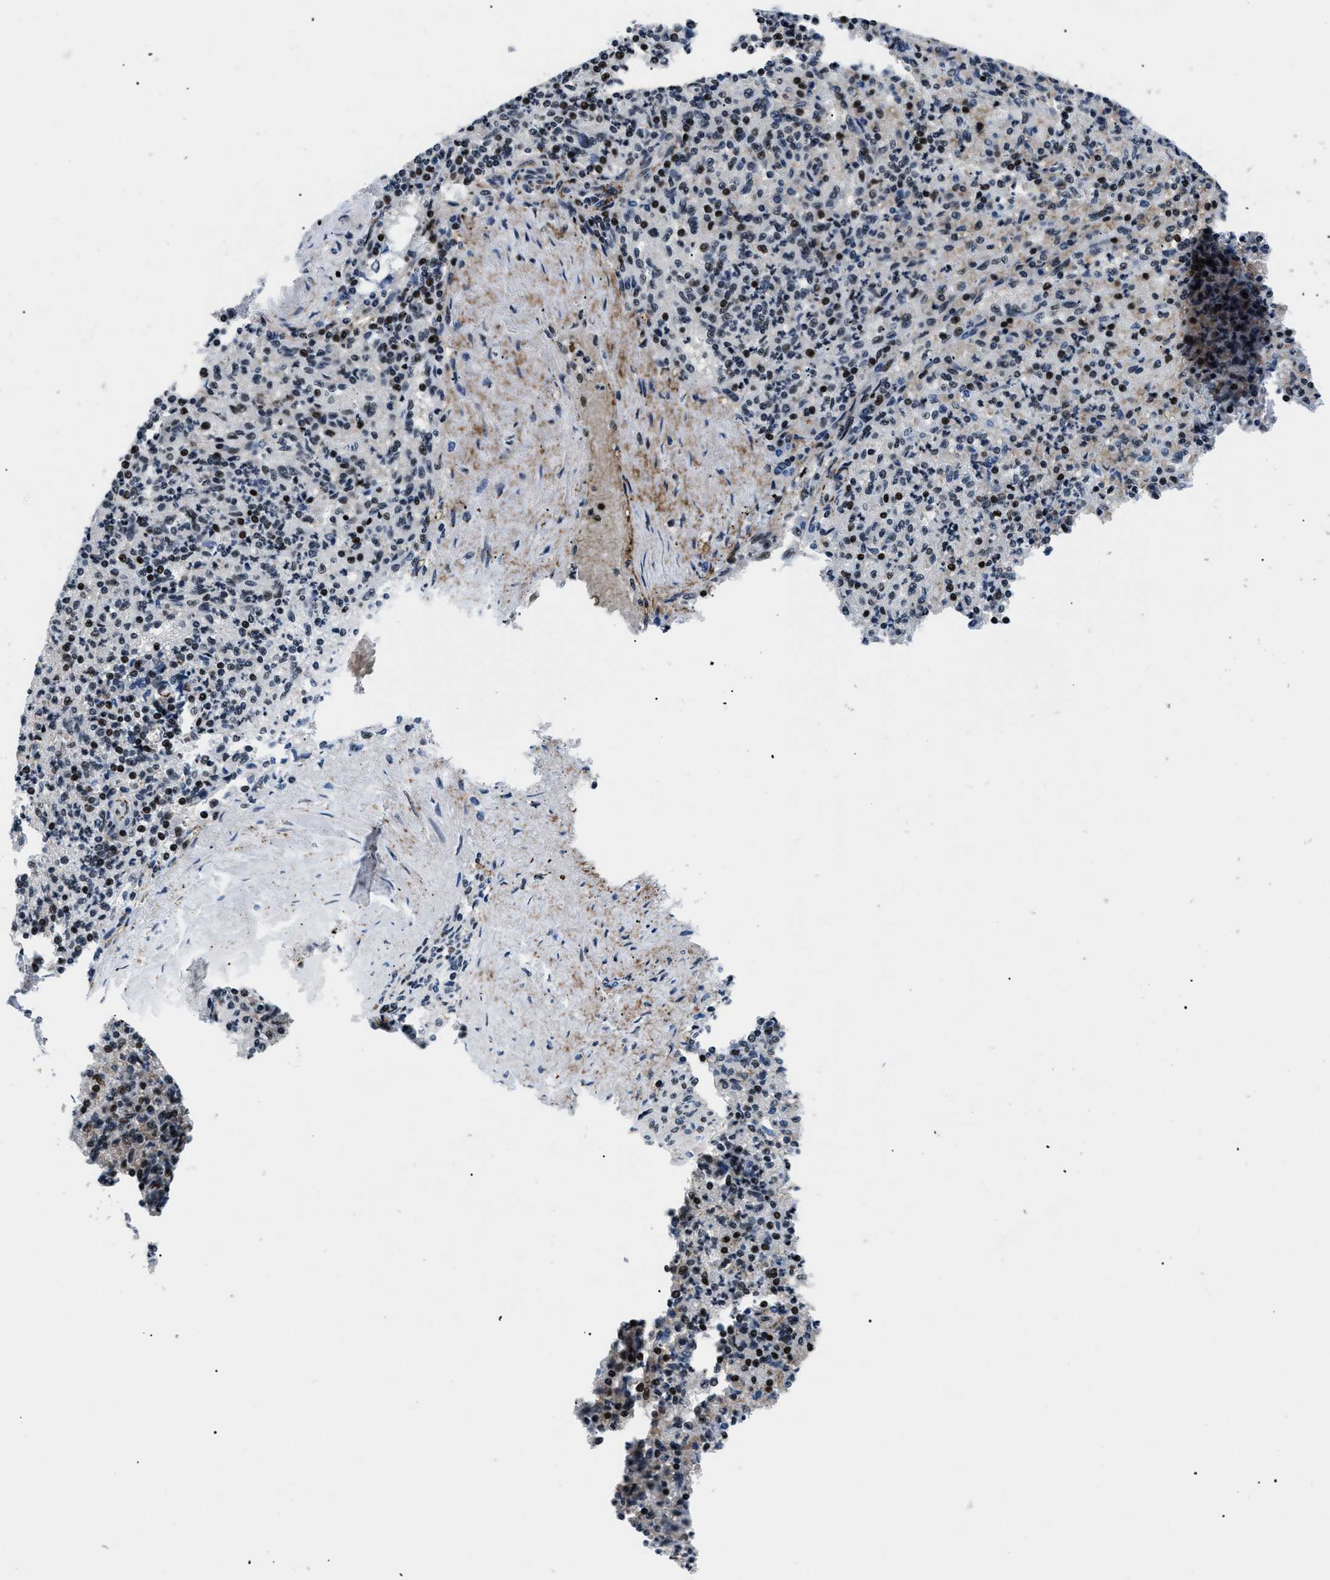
{"staining": {"intensity": "strong", "quantity": ">75%", "location": "nuclear"}, "tissue": "spleen", "cell_type": "Cells in red pulp", "image_type": "normal", "snomed": [{"axis": "morphology", "description": "Normal tissue, NOS"}, {"axis": "topography", "description": "Spleen"}], "caption": "Strong nuclear protein positivity is appreciated in about >75% of cells in red pulp in spleen. The staining was performed using DAB (3,3'-diaminobenzidine) to visualize the protein expression in brown, while the nuclei were stained in blue with hematoxylin (Magnification: 20x).", "gene": "SMARCB1", "patient": {"sex": "female", "age": 74}}